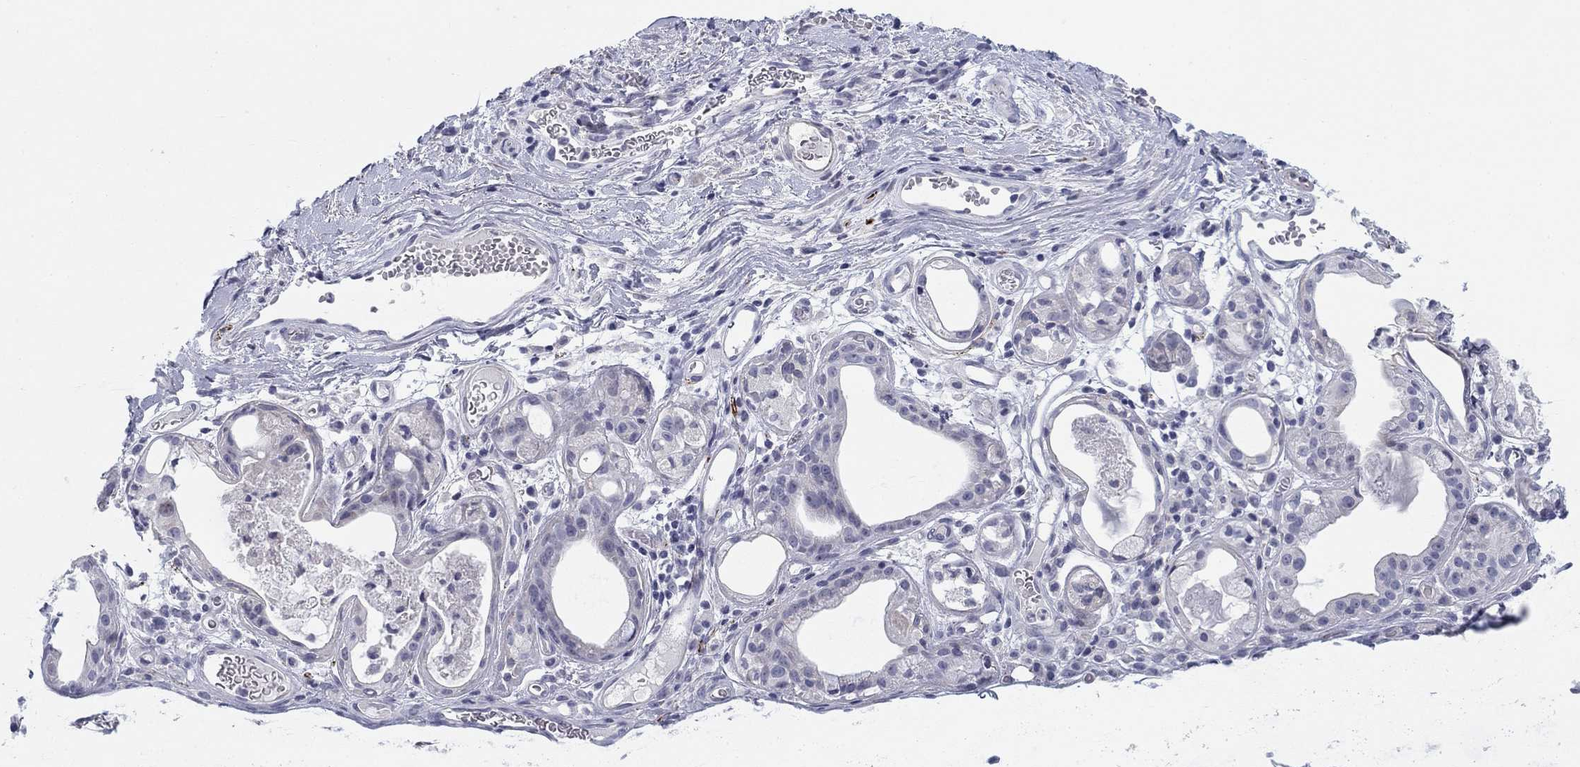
{"staining": {"intensity": "negative", "quantity": "none", "location": "none"}, "tissue": "soft tissue", "cell_type": "Fibroblasts", "image_type": "normal", "snomed": [{"axis": "morphology", "description": "Normal tissue, NOS"}, {"axis": "topography", "description": "Cartilage tissue"}], "caption": "Immunohistochemistry photomicrograph of unremarkable soft tissue: human soft tissue stained with DAB (3,3'-diaminobenzidine) demonstrates no significant protein expression in fibroblasts.", "gene": "PRPH", "patient": {"sex": "male", "age": 81}}